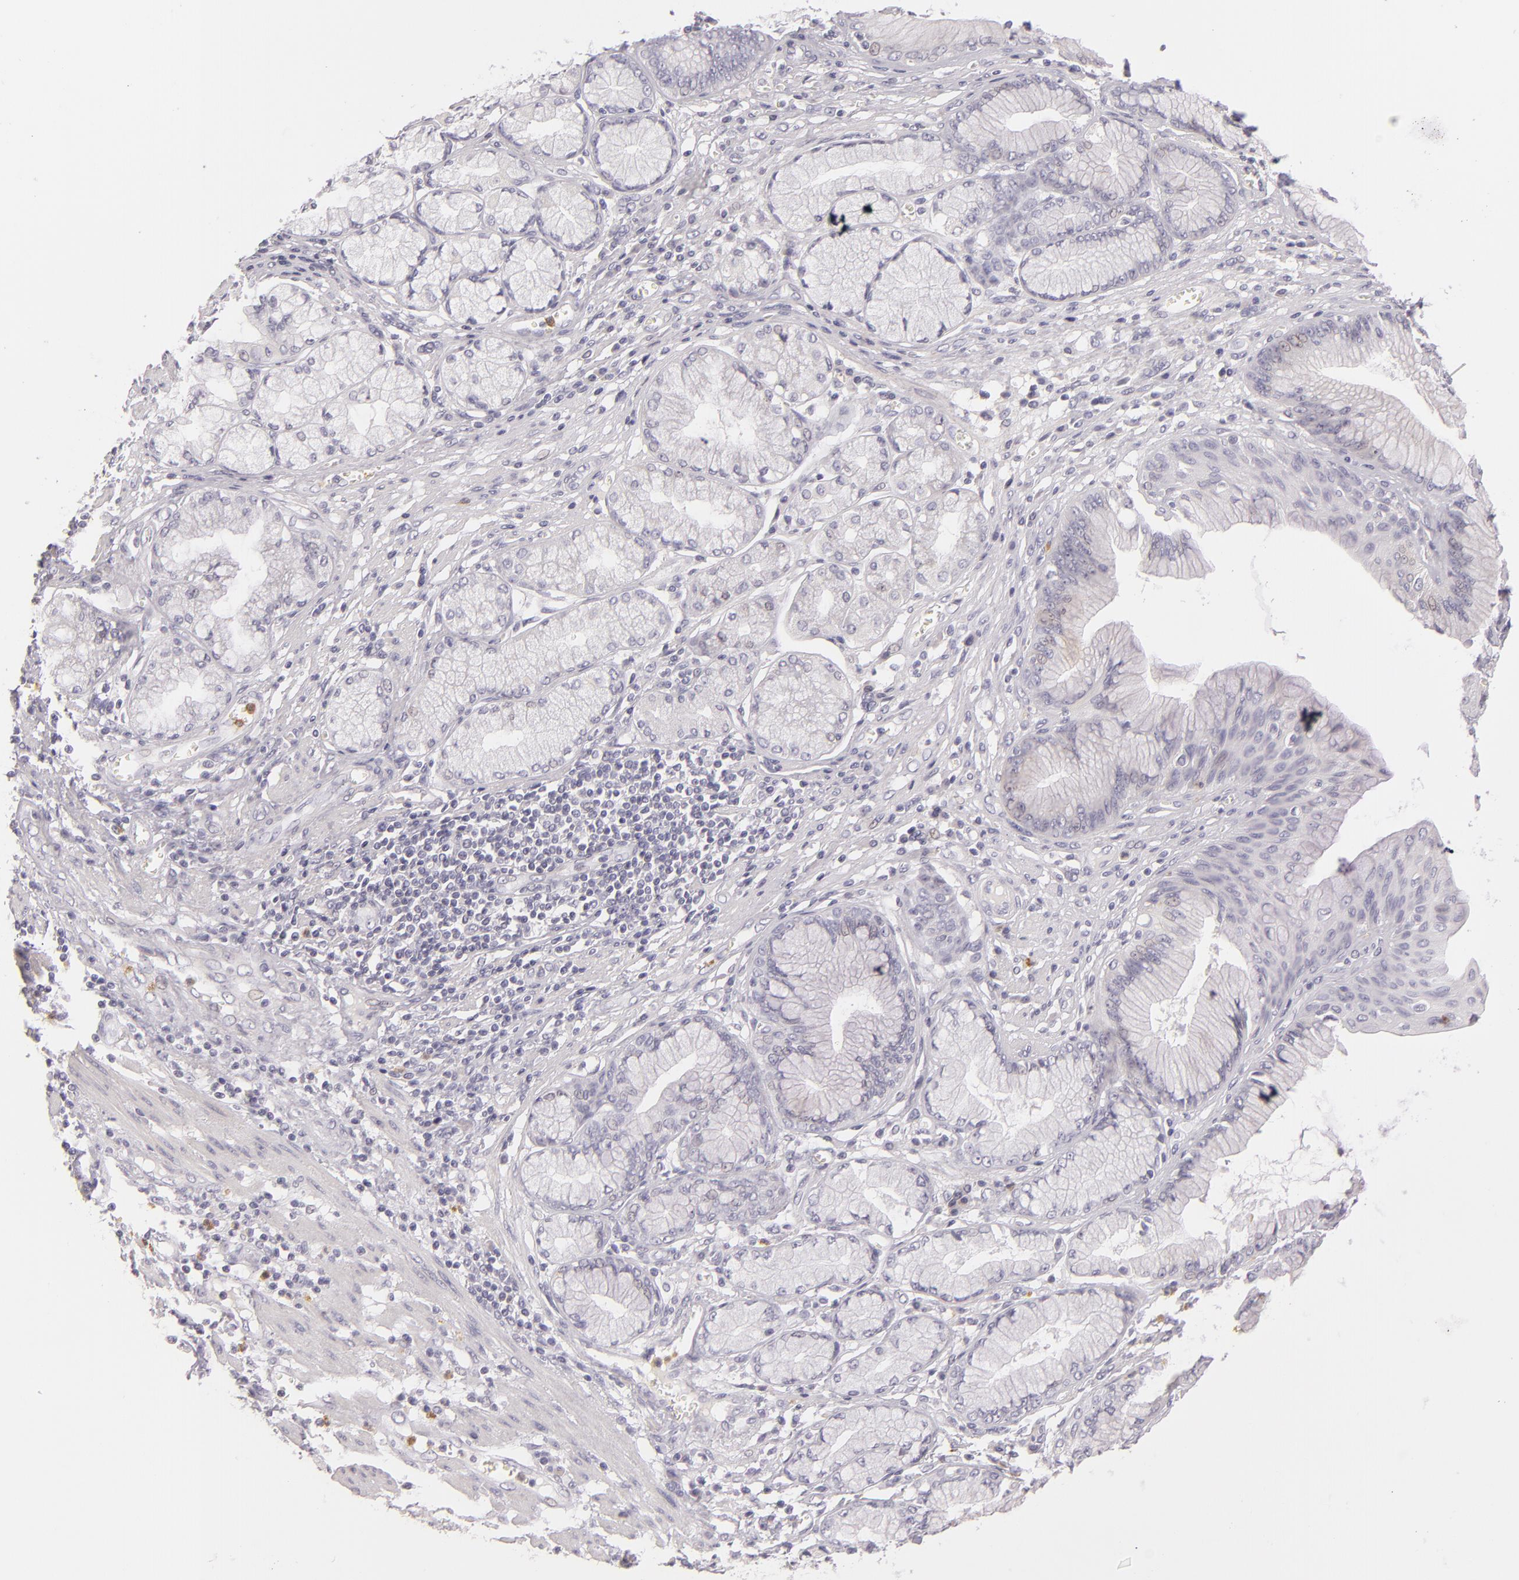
{"staining": {"intensity": "negative", "quantity": "none", "location": "none"}, "tissue": "stomach cancer", "cell_type": "Tumor cells", "image_type": "cancer", "snomed": [{"axis": "morphology", "description": "Adenocarcinoma, NOS"}, {"axis": "topography", "description": "Pancreas"}, {"axis": "topography", "description": "Stomach, upper"}], "caption": "High magnification brightfield microscopy of adenocarcinoma (stomach) stained with DAB (brown) and counterstained with hematoxylin (blue): tumor cells show no significant expression.", "gene": "FAM181A", "patient": {"sex": "male", "age": 77}}